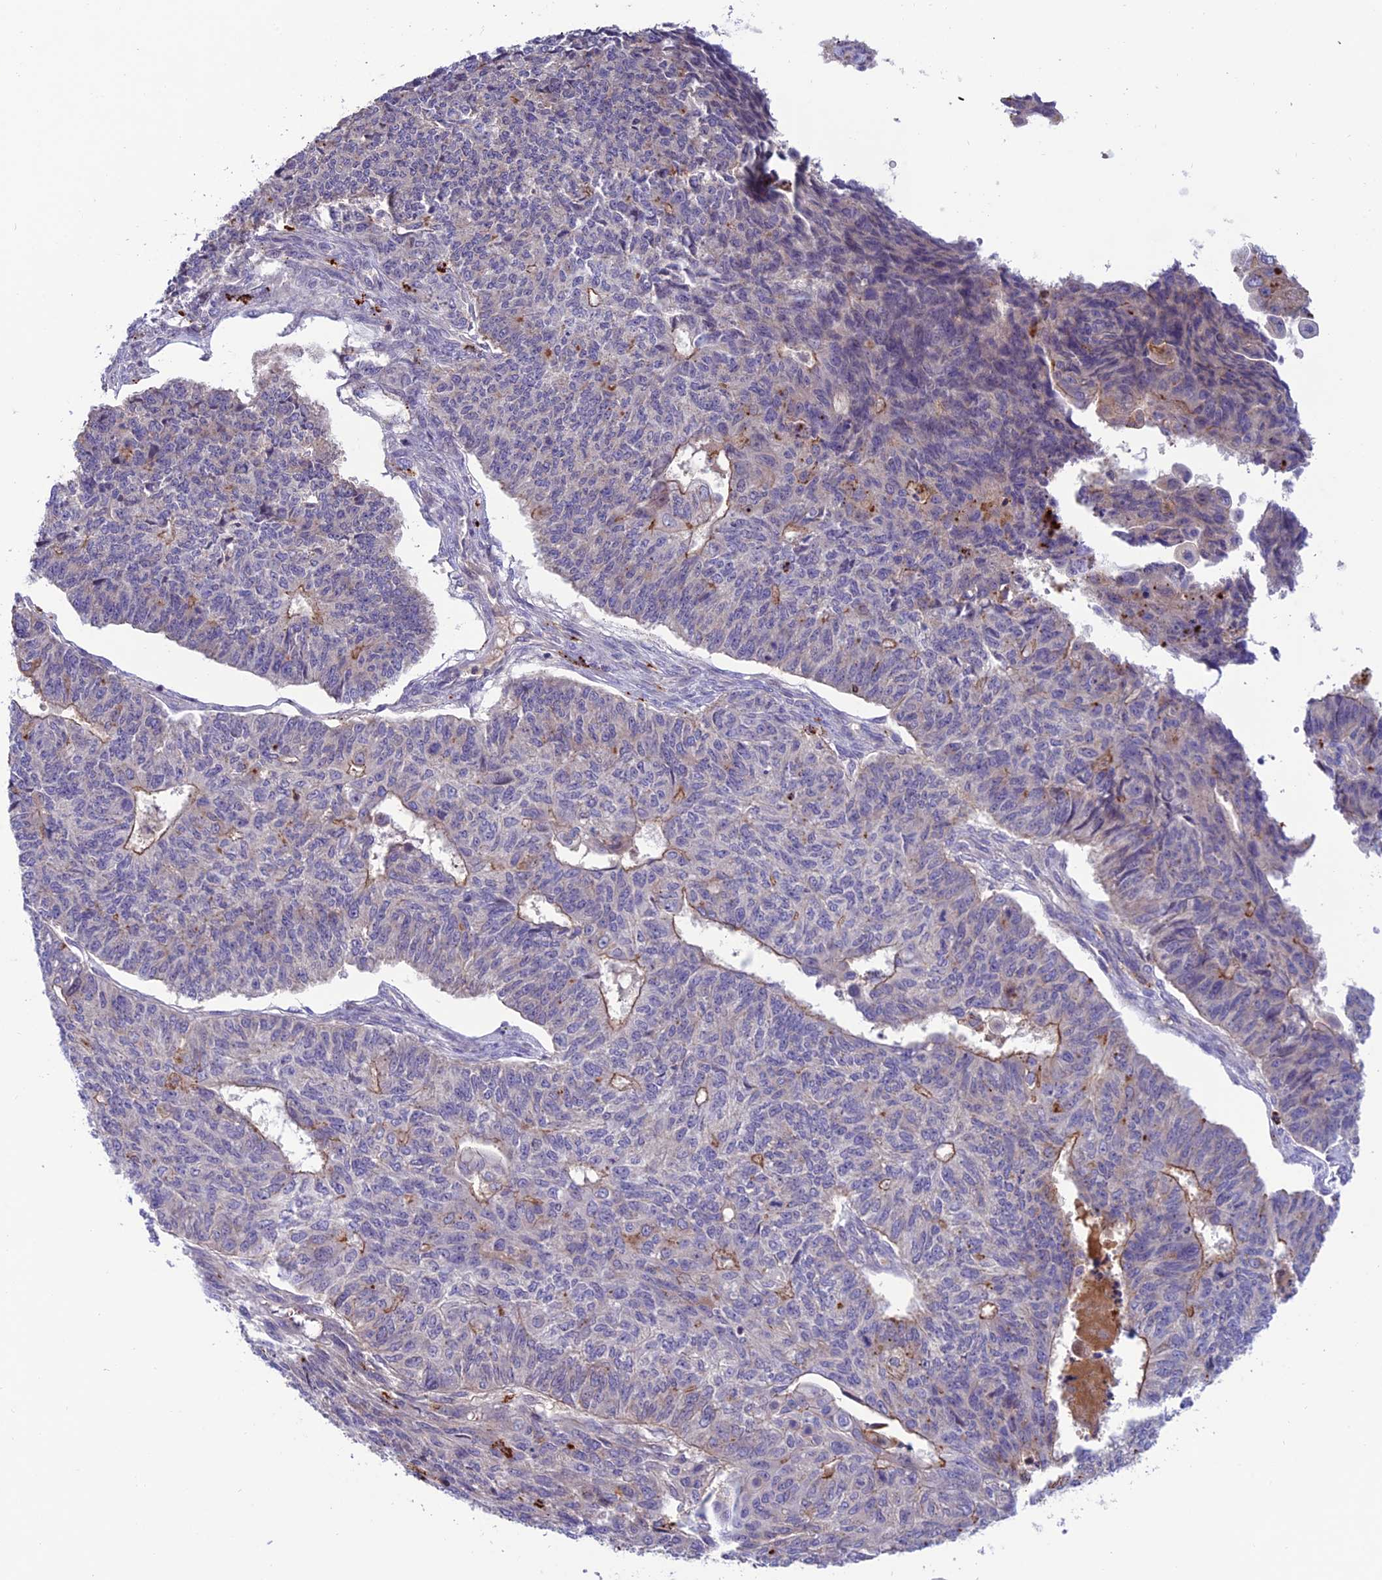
{"staining": {"intensity": "moderate", "quantity": "<25%", "location": "cytoplasmic/membranous,nuclear"}, "tissue": "endometrial cancer", "cell_type": "Tumor cells", "image_type": "cancer", "snomed": [{"axis": "morphology", "description": "Adenocarcinoma, NOS"}, {"axis": "topography", "description": "Endometrium"}], "caption": "A low amount of moderate cytoplasmic/membranous and nuclear expression is identified in approximately <25% of tumor cells in endometrial adenocarcinoma tissue.", "gene": "ARHGEF18", "patient": {"sex": "female", "age": 32}}